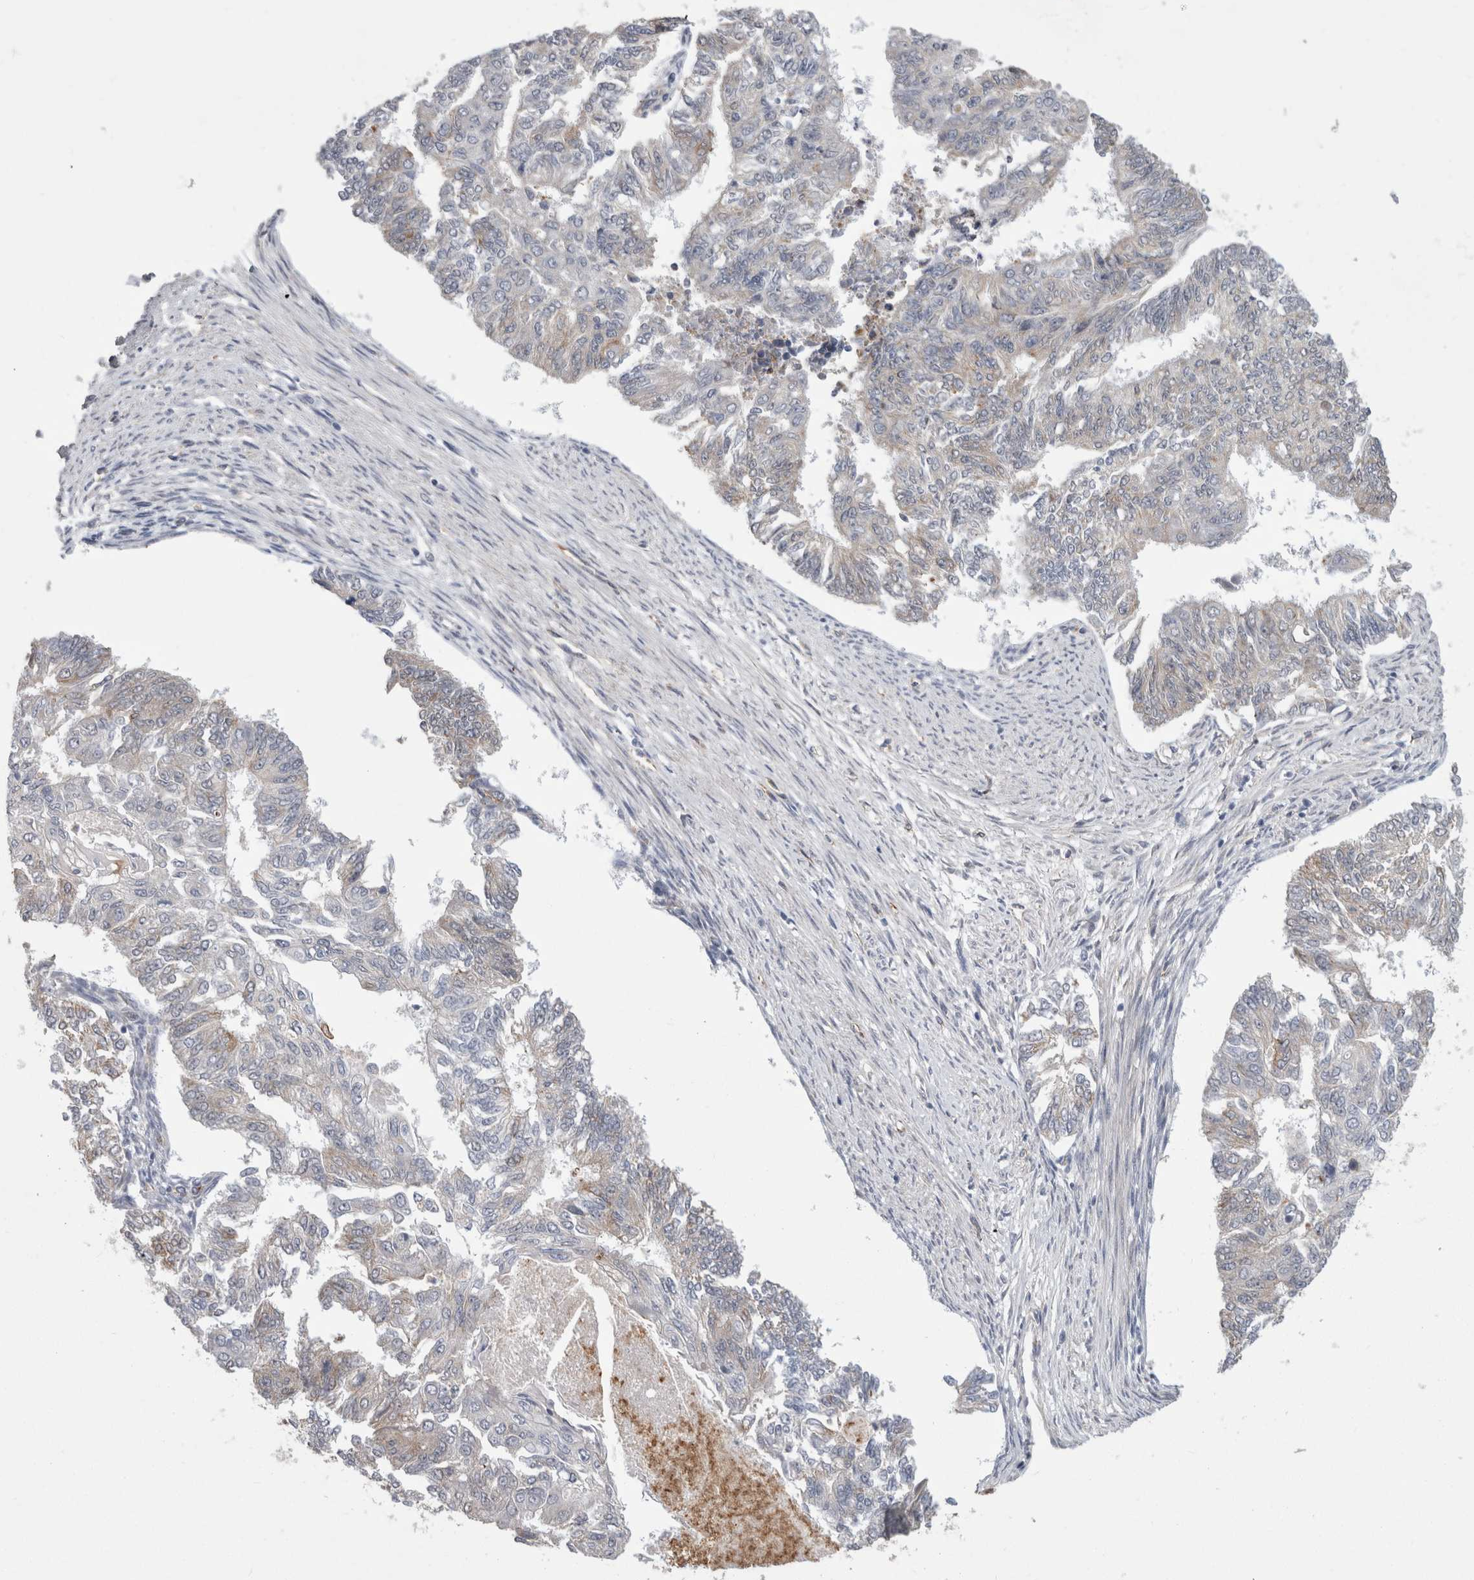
{"staining": {"intensity": "weak", "quantity": "<25%", "location": "cytoplasmic/membranous"}, "tissue": "endometrial cancer", "cell_type": "Tumor cells", "image_type": "cancer", "snomed": [{"axis": "morphology", "description": "Adenocarcinoma, NOS"}, {"axis": "topography", "description": "Endometrium"}], "caption": "Tumor cells are negative for protein expression in human endometrial cancer.", "gene": "FAM83H", "patient": {"sex": "female", "age": 32}}